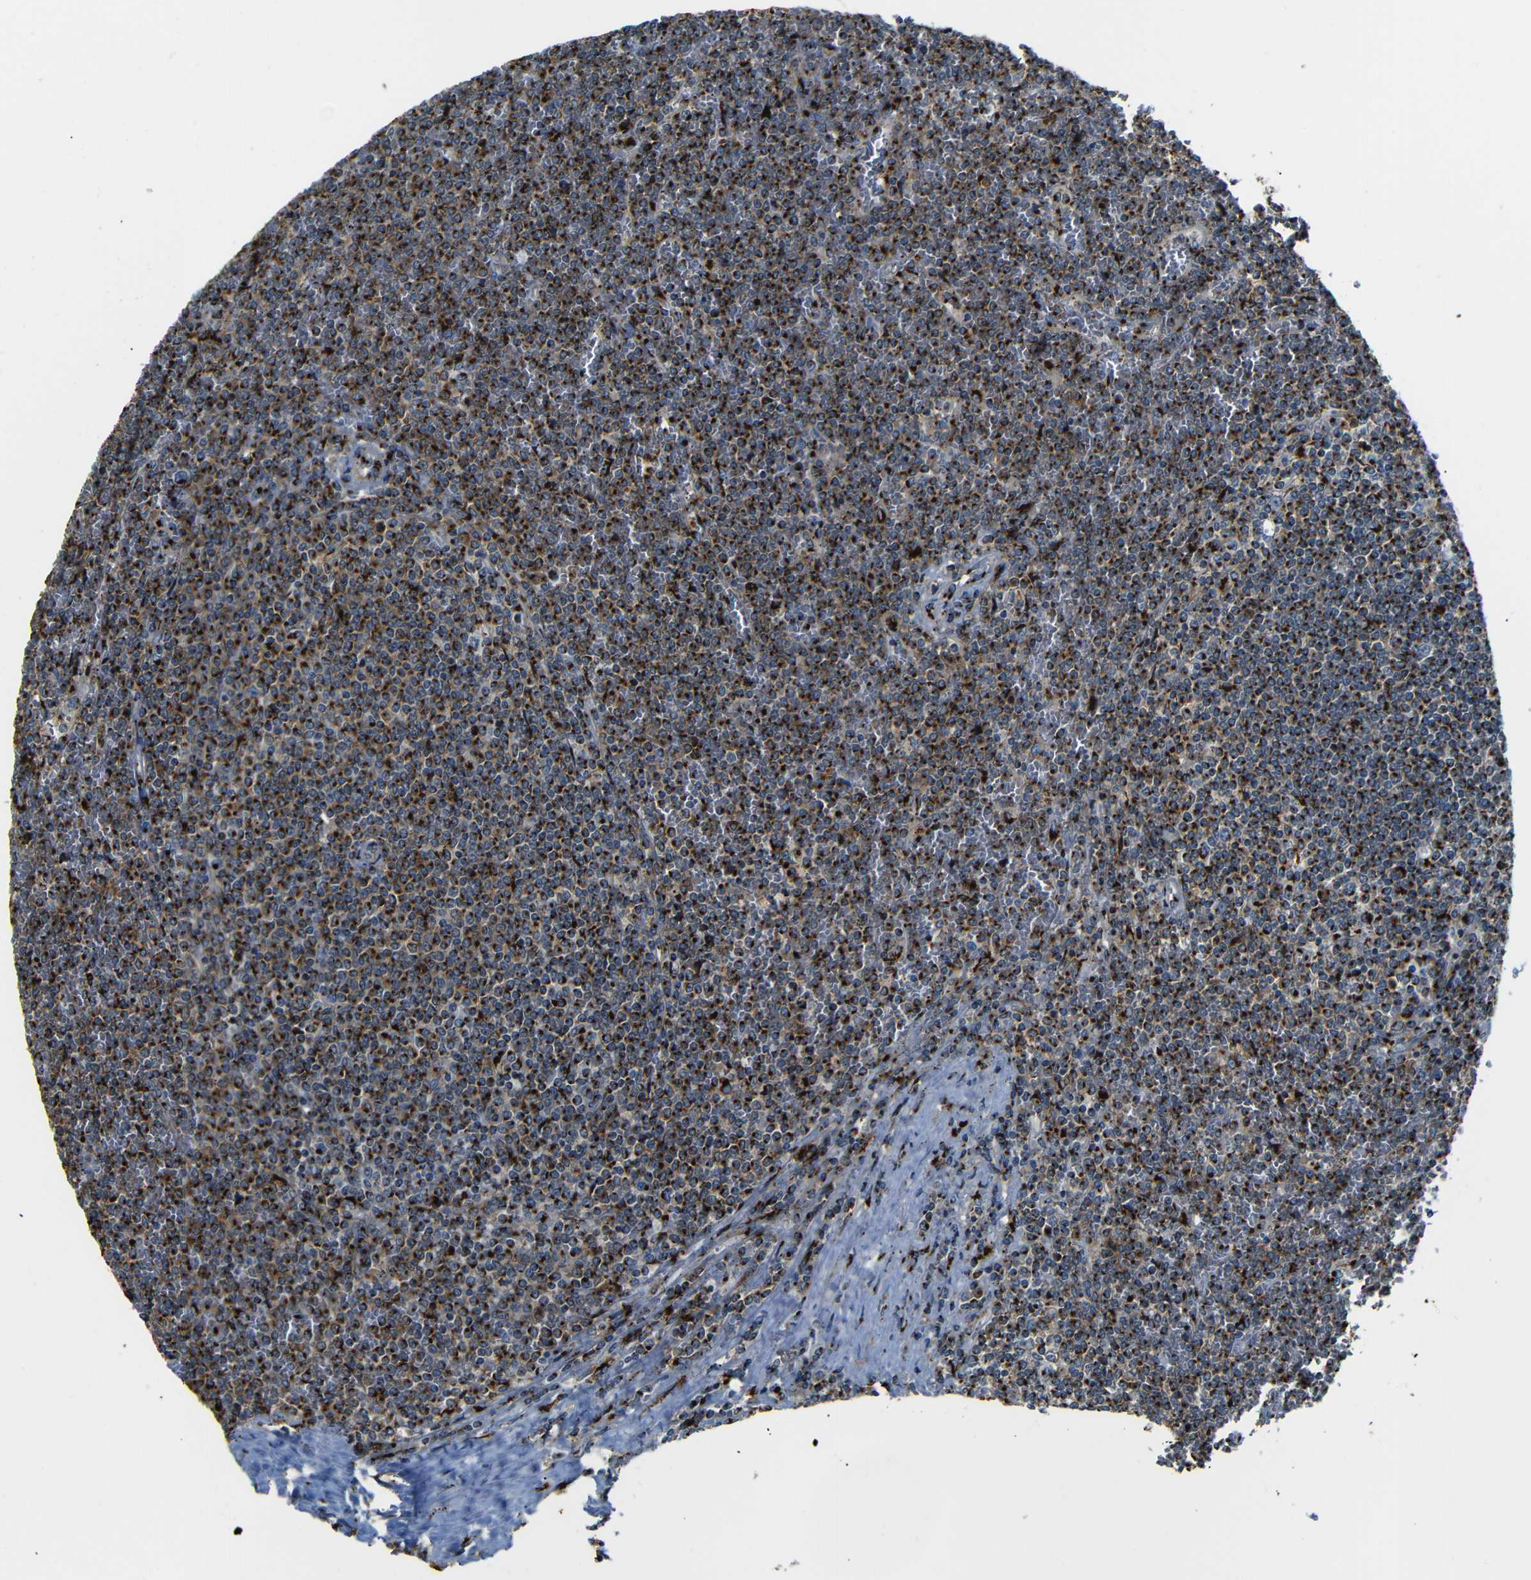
{"staining": {"intensity": "strong", "quantity": ">75%", "location": "cytoplasmic/membranous"}, "tissue": "lymphoma", "cell_type": "Tumor cells", "image_type": "cancer", "snomed": [{"axis": "morphology", "description": "Malignant lymphoma, non-Hodgkin's type, Low grade"}, {"axis": "topography", "description": "Spleen"}], "caption": "Strong cytoplasmic/membranous protein positivity is identified in approximately >75% of tumor cells in lymphoma. The staining was performed using DAB, with brown indicating positive protein expression. Nuclei are stained blue with hematoxylin.", "gene": "TGOLN2", "patient": {"sex": "female", "age": 19}}